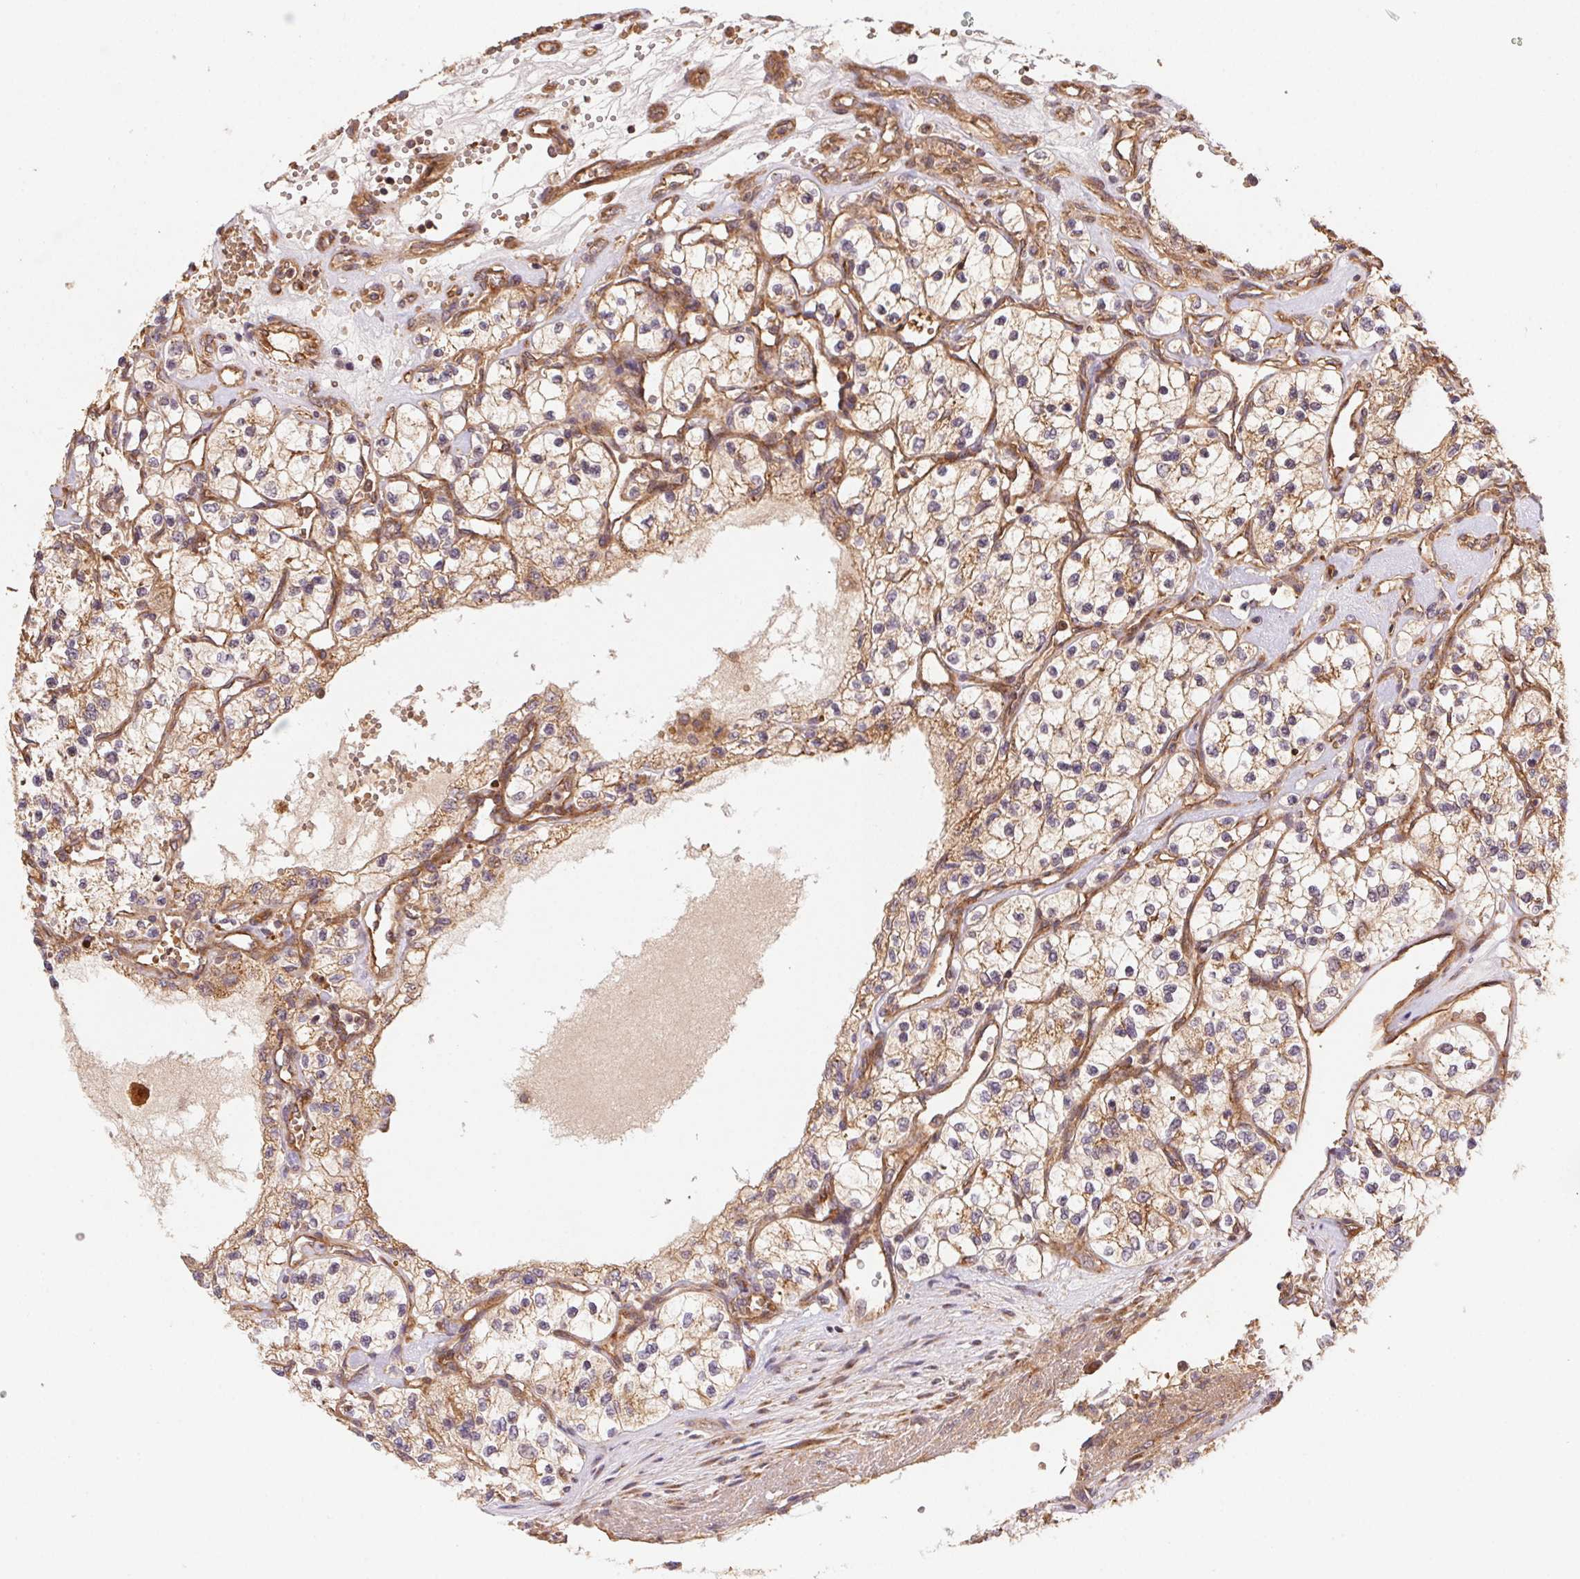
{"staining": {"intensity": "moderate", "quantity": ">75%", "location": "cytoplasmic/membranous"}, "tissue": "renal cancer", "cell_type": "Tumor cells", "image_type": "cancer", "snomed": [{"axis": "morphology", "description": "Adenocarcinoma, NOS"}, {"axis": "topography", "description": "Kidney"}], "caption": "Immunohistochemistry (IHC) photomicrograph of human renal cancer (adenocarcinoma) stained for a protein (brown), which demonstrates medium levels of moderate cytoplasmic/membranous positivity in approximately >75% of tumor cells.", "gene": "USE1", "patient": {"sex": "female", "age": 69}}